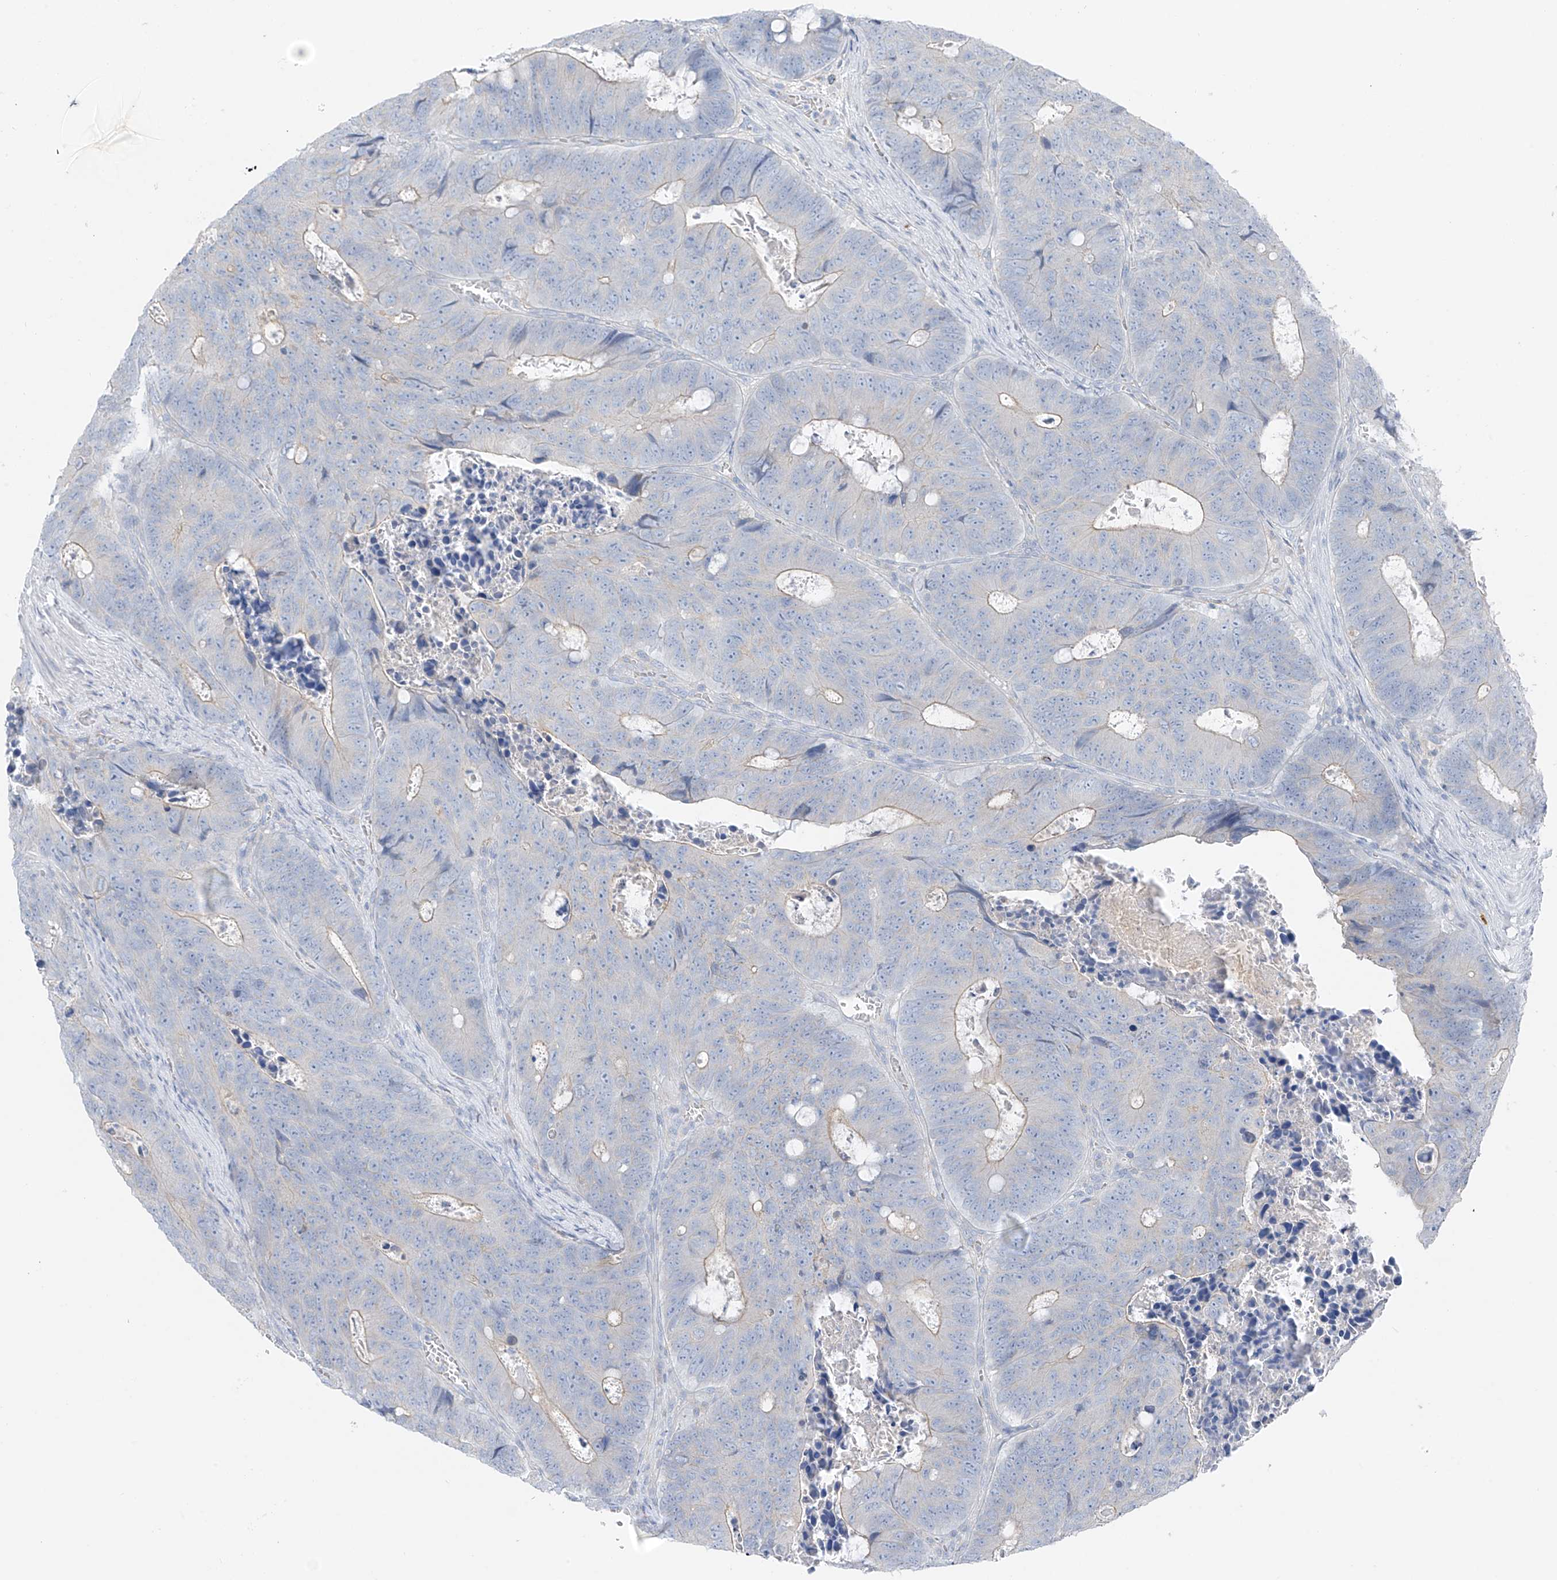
{"staining": {"intensity": "negative", "quantity": "none", "location": "none"}, "tissue": "colorectal cancer", "cell_type": "Tumor cells", "image_type": "cancer", "snomed": [{"axis": "morphology", "description": "Adenocarcinoma, NOS"}, {"axis": "topography", "description": "Colon"}], "caption": "Colorectal cancer stained for a protein using immunohistochemistry (IHC) exhibits no positivity tumor cells.", "gene": "POMGNT2", "patient": {"sex": "male", "age": 87}}